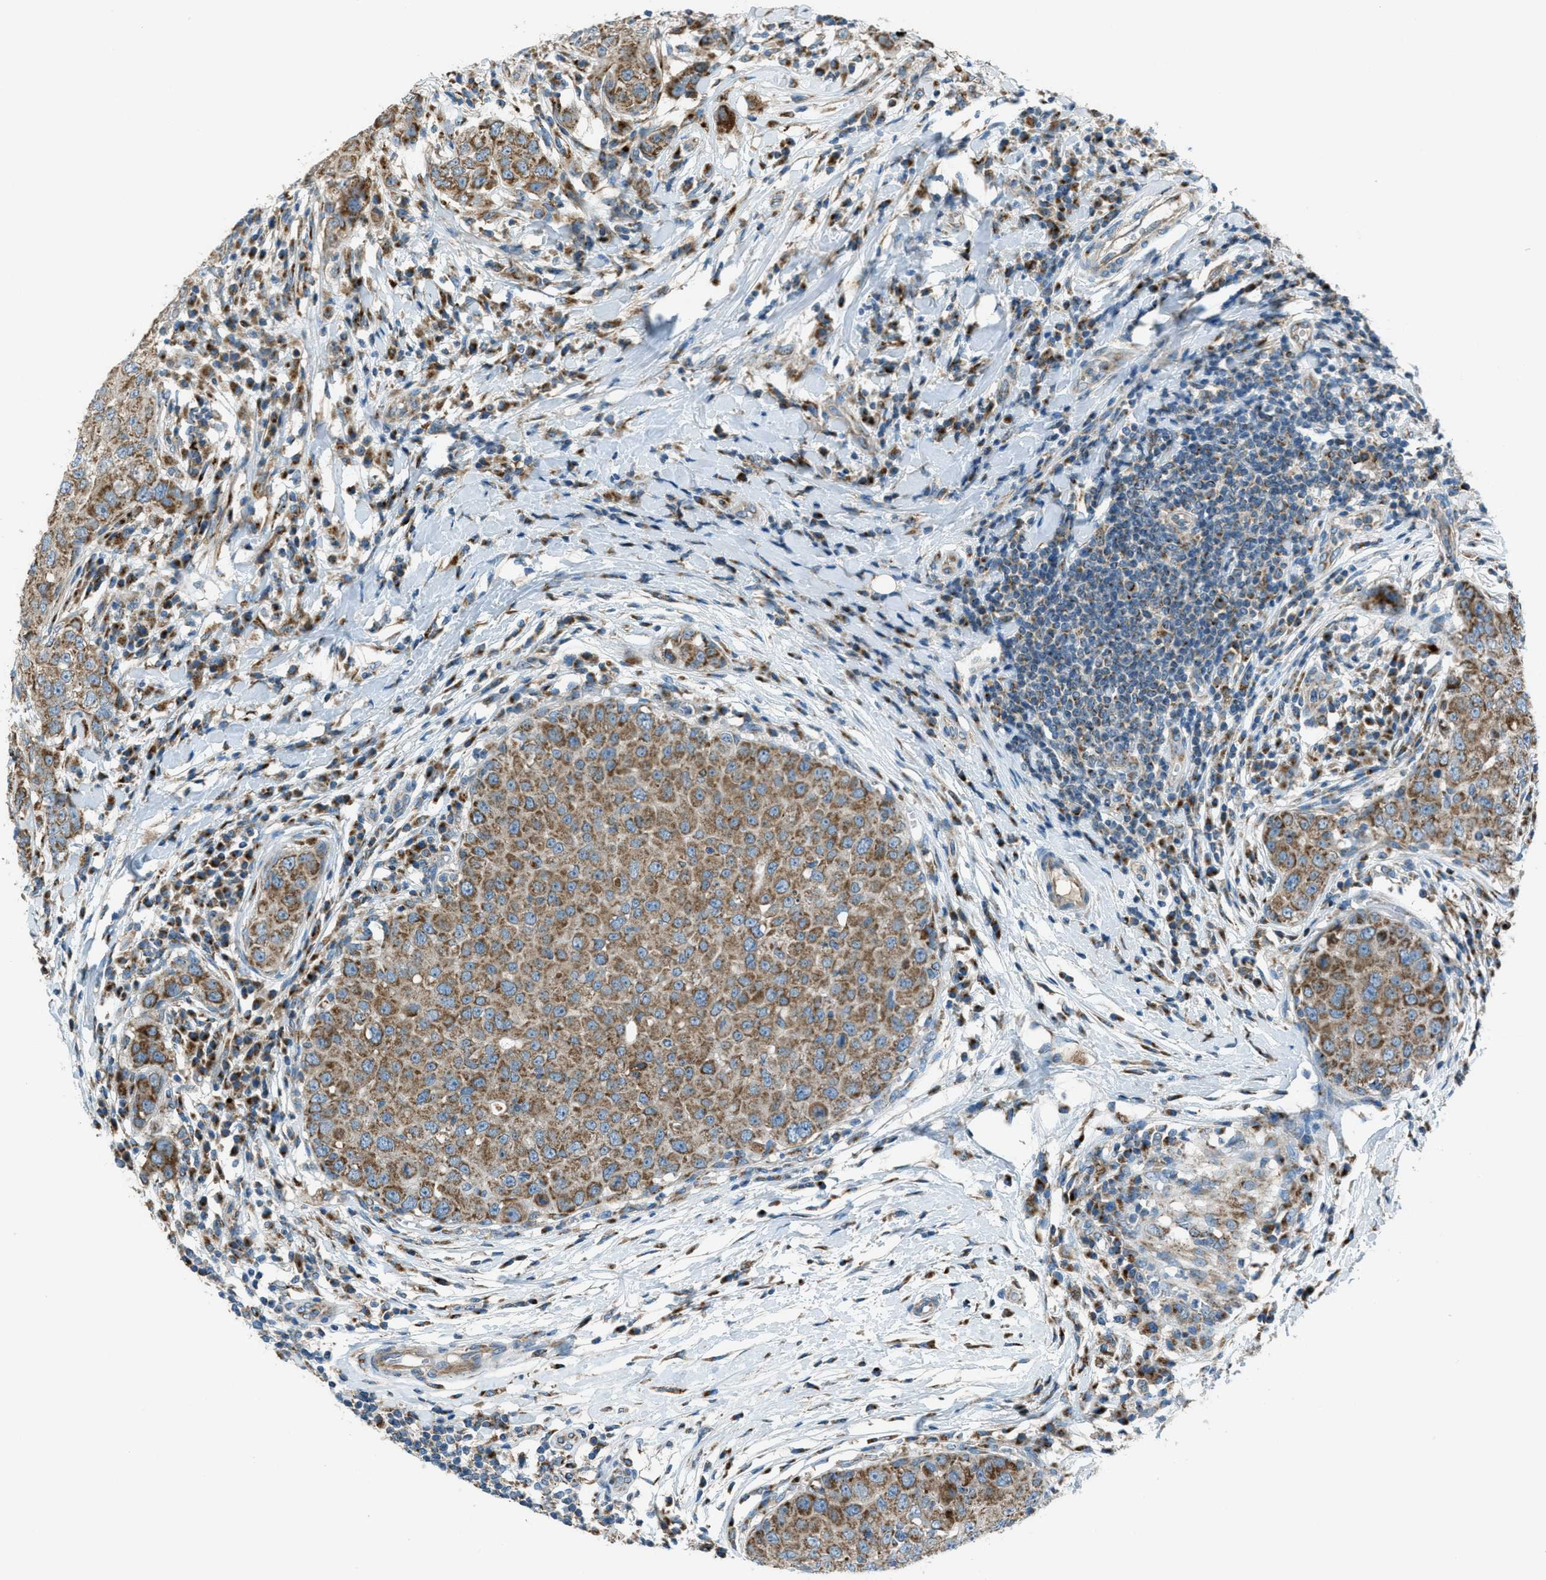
{"staining": {"intensity": "strong", "quantity": ">75%", "location": "cytoplasmic/membranous"}, "tissue": "breast cancer", "cell_type": "Tumor cells", "image_type": "cancer", "snomed": [{"axis": "morphology", "description": "Duct carcinoma"}, {"axis": "topography", "description": "Breast"}], "caption": "Immunohistochemical staining of breast cancer (infiltrating ductal carcinoma) displays high levels of strong cytoplasmic/membranous positivity in about >75% of tumor cells.", "gene": "BCKDK", "patient": {"sex": "female", "age": 27}}